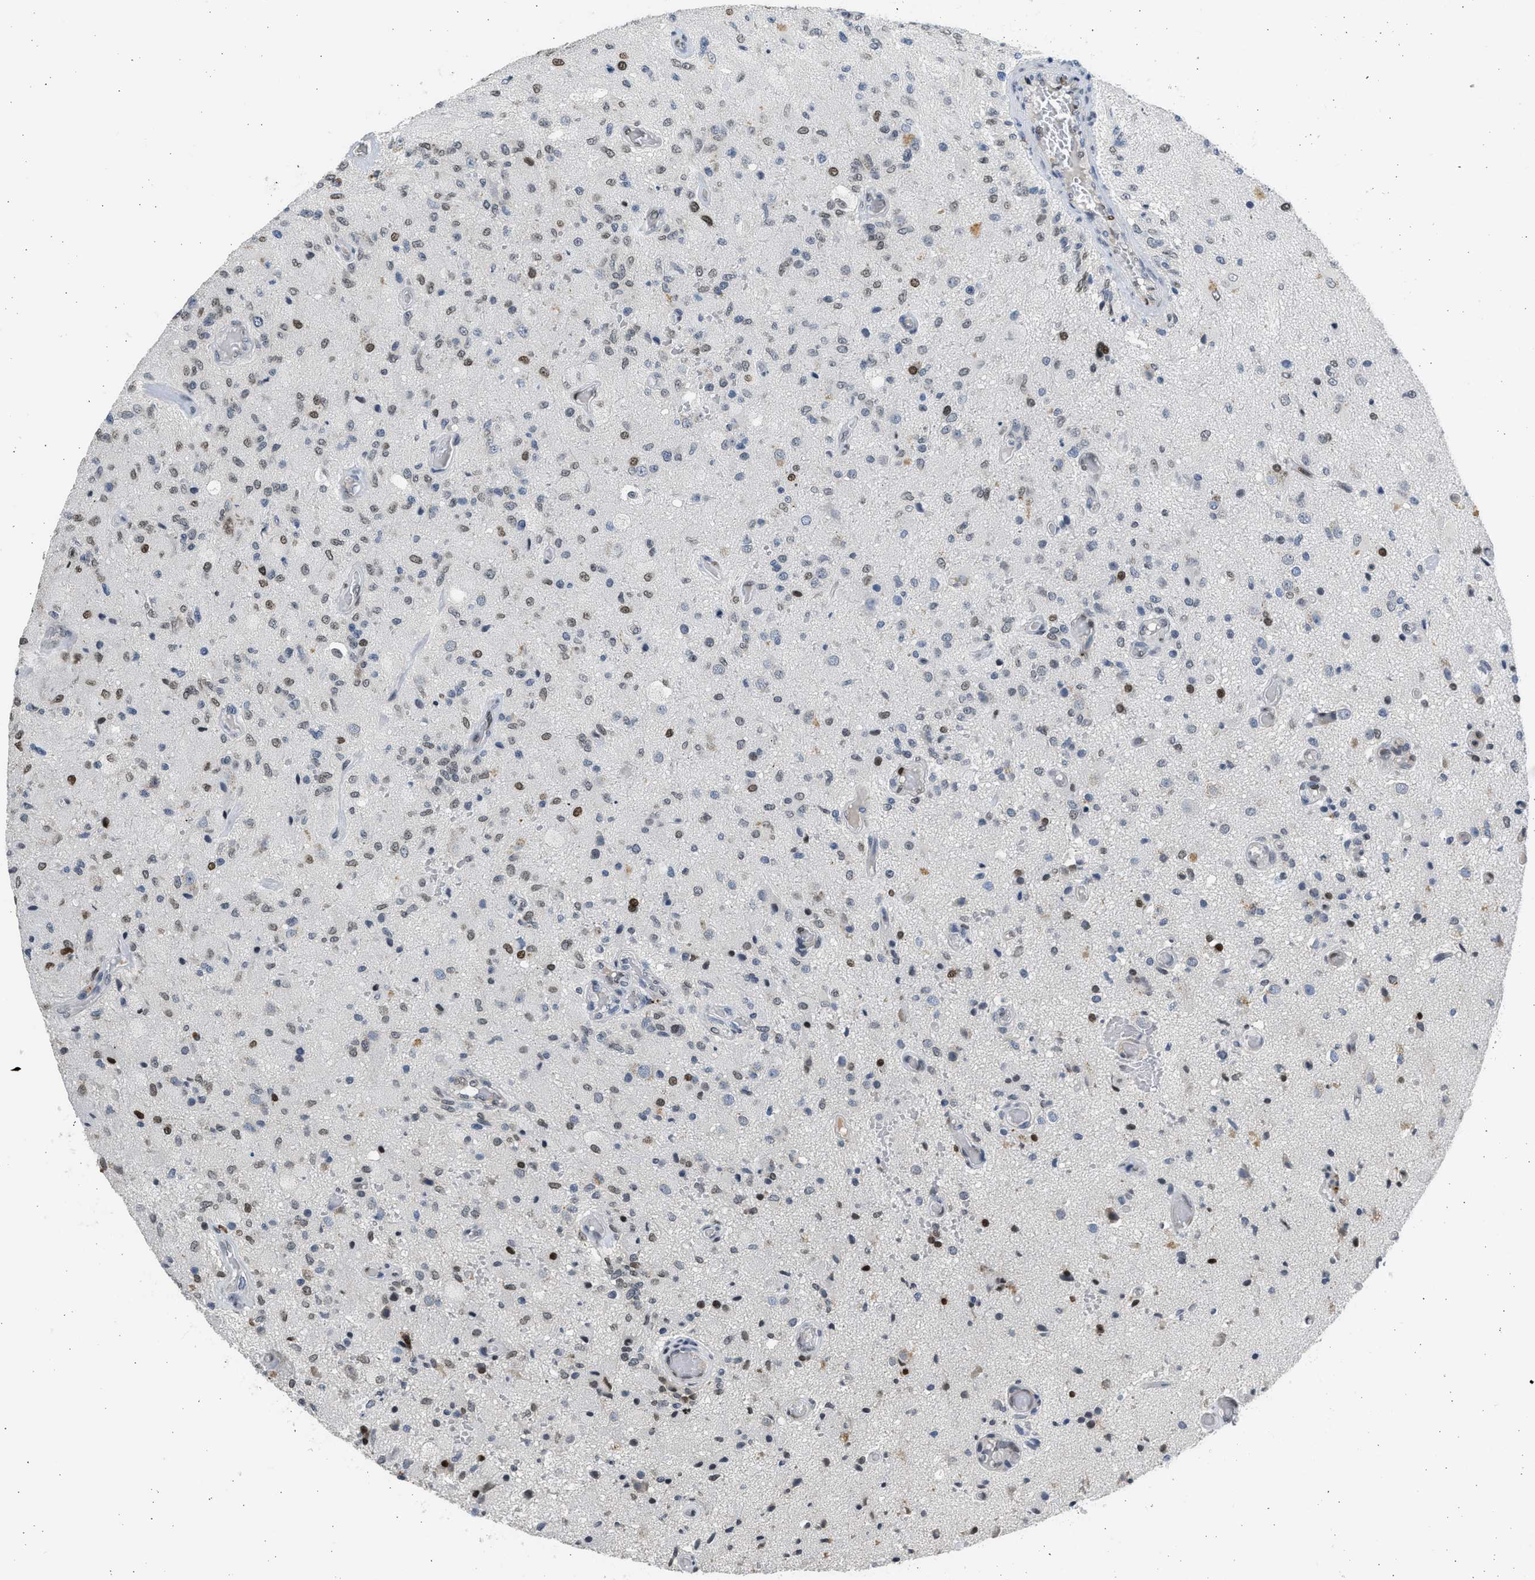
{"staining": {"intensity": "moderate", "quantity": "25%-75%", "location": "nuclear"}, "tissue": "glioma", "cell_type": "Tumor cells", "image_type": "cancer", "snomed": [{"axis": "morphology", "description": "Normal tissue, NOS"}, {"axis": "morphology", "description": "Glioma, malignant, High grade"}, {"axis": "topography", "description": "Cerebral cortex"}], "caption": "Protein staining by immunohistochemistry shows moderate nuclear positivity in approximately 25%-75% of tumor cells in glioma.", "gene": "HMGN3", "patient": {"sex": "male", "age": 77}}